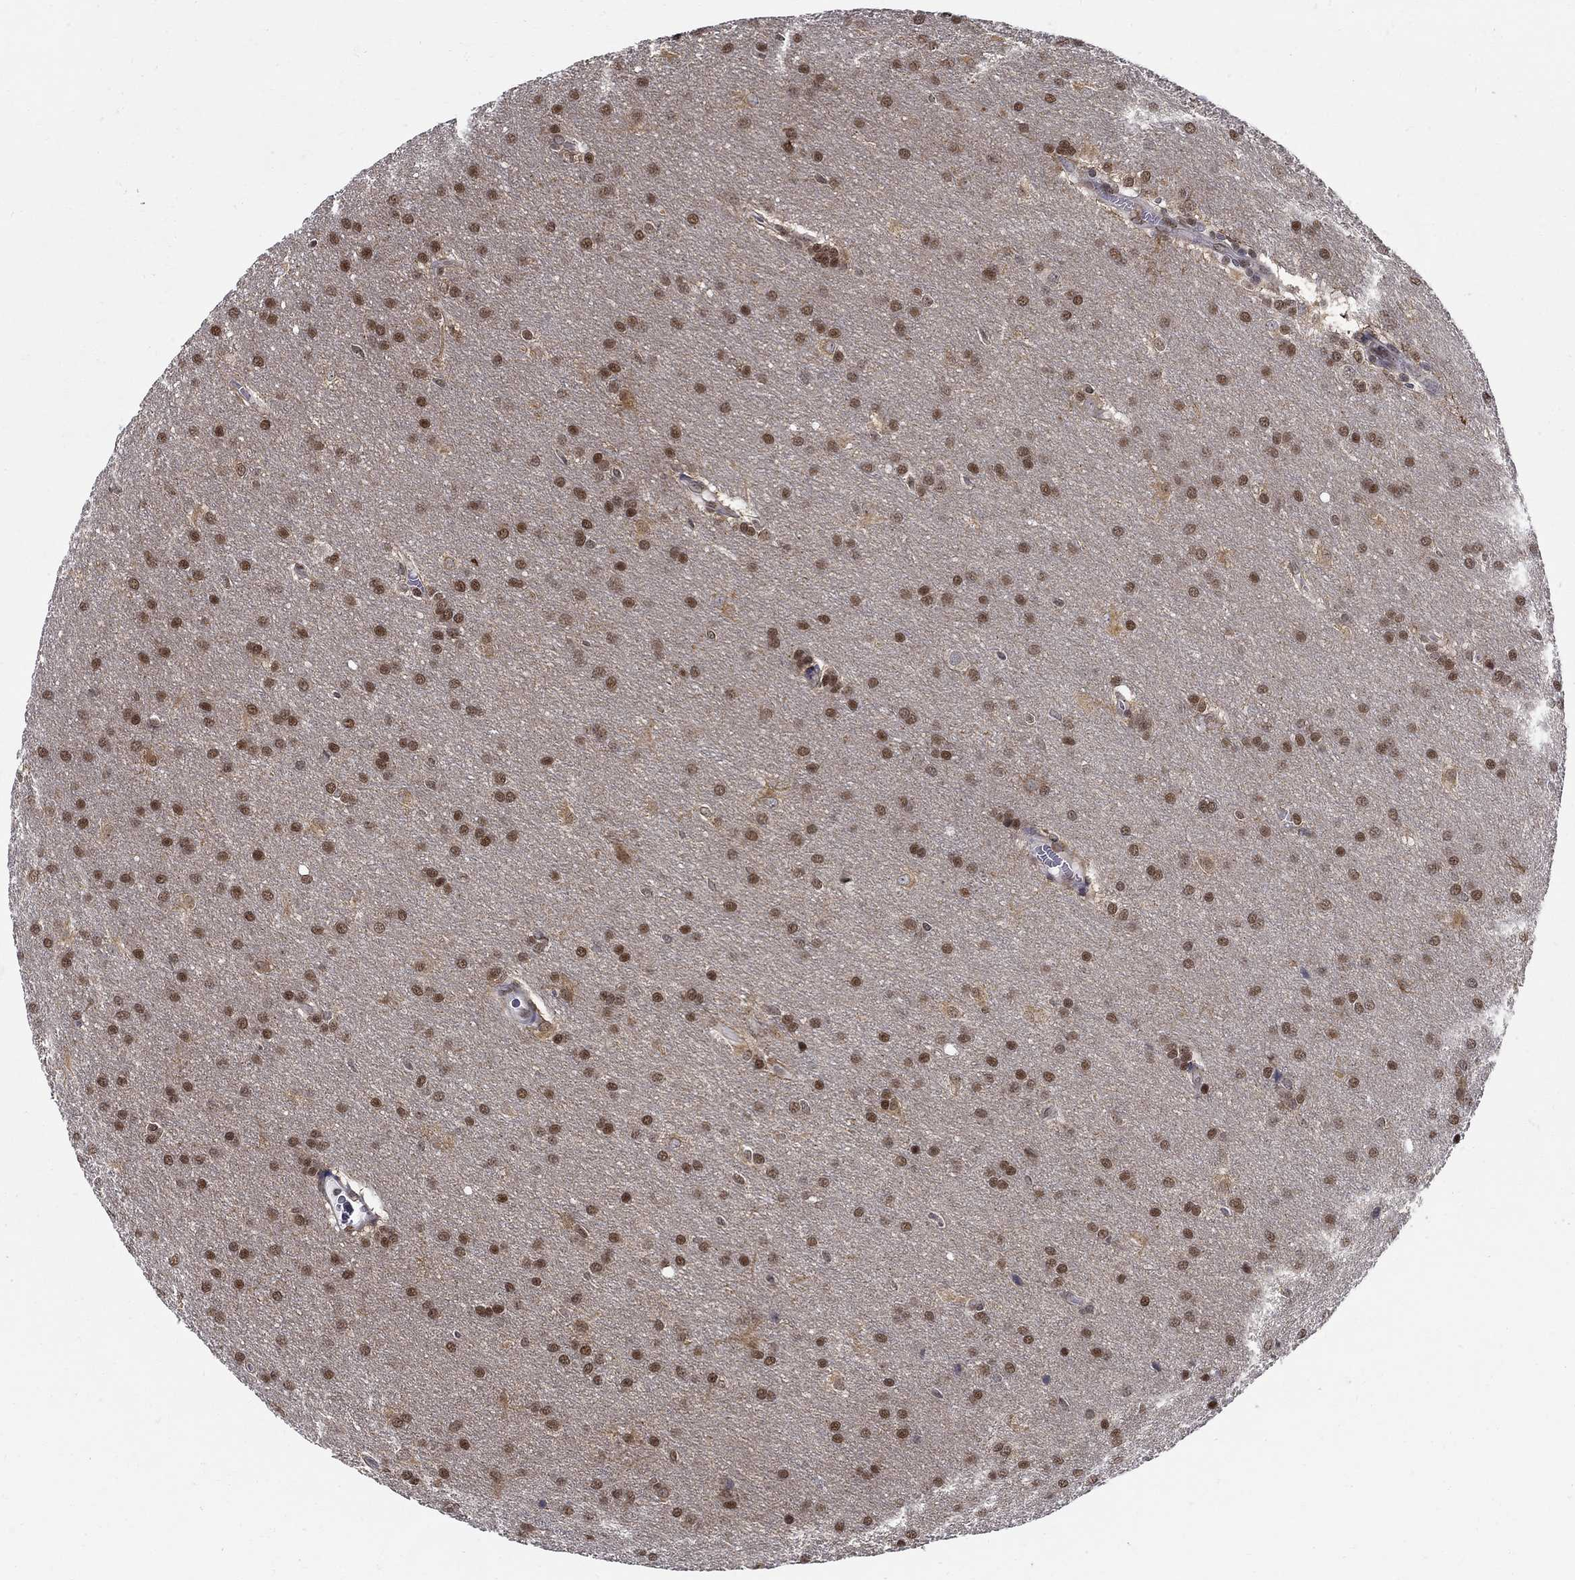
{"staining": {"intensity": "strong", "quantity": ">75%", "location": "nuclear"}, "tissue": "glioma", "cell_type": "Tumor cells", "image_type": "cancer", "snomed": [{"axis": "morphology", "description": "Glioma, malignant, Low grade"}, {"axis": "topography", "description": "Brain"}], "caption": "This histopathology image shows glioma stained with IHC to label a protein in brown. The nuclear of tumor cells show strong positivity for the protein. Nuclei are counter-stained blue.", "gene": "ZNF594", "patient": {"sex": "female", "age": 32}}